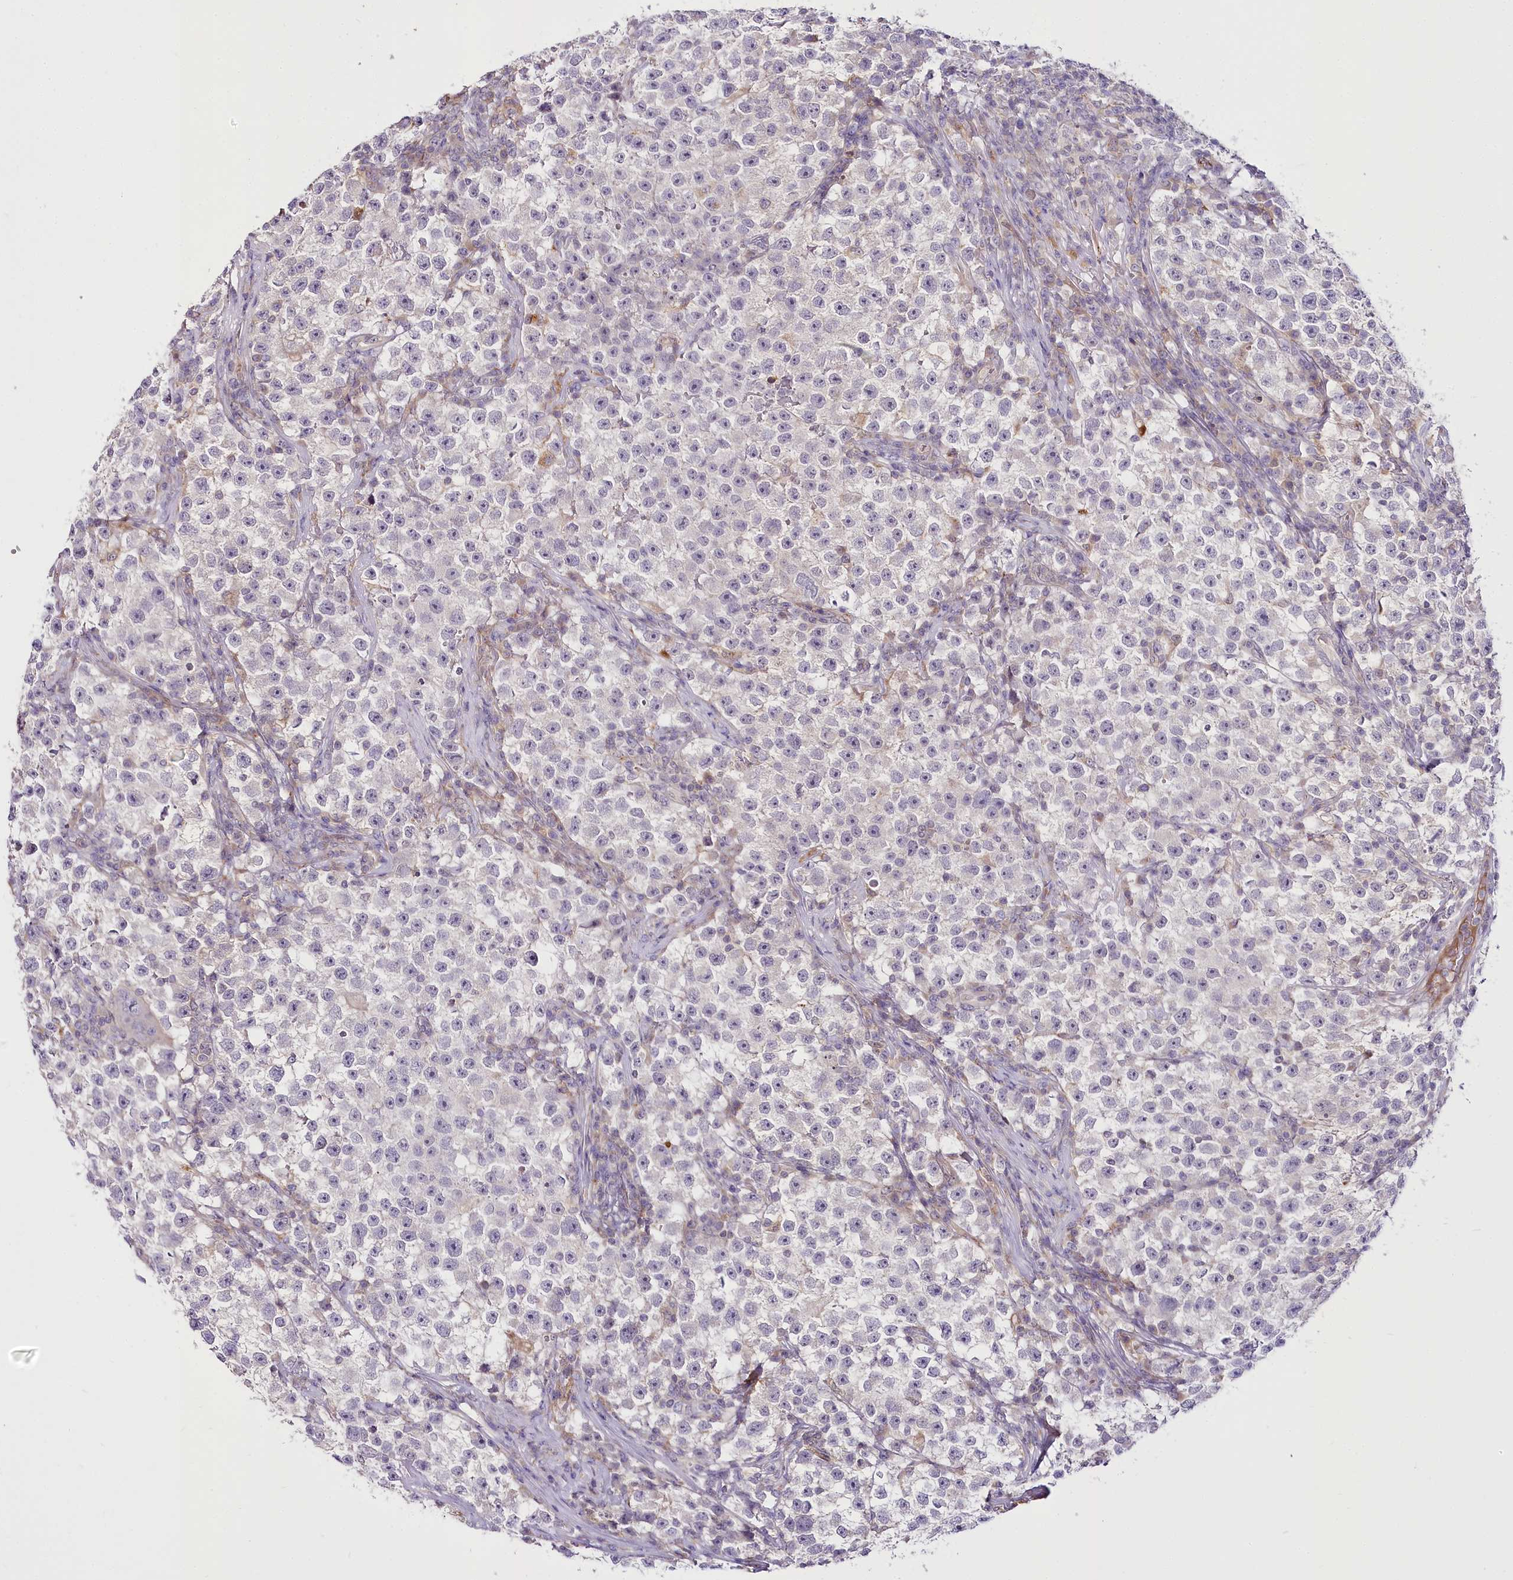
{"staining": {"intensity": "negative", "quantity": "none", "location": "none"}, "tissue": "testis cancer", "cell_type": "Tumor cells", "image_type": "cancer", "snomed": [{"axis": "morphology", "description": "Seminoma, NOS"}, {"axis": "topography", "description": "Testis"}], "caption": "Immunohistochemistry histopathology image of testis cancer stained for a protein (brown), which reveals no staining in tumor cells.", "gene": "VWA5A", "patient": {"sex": "male", "age": 22}}